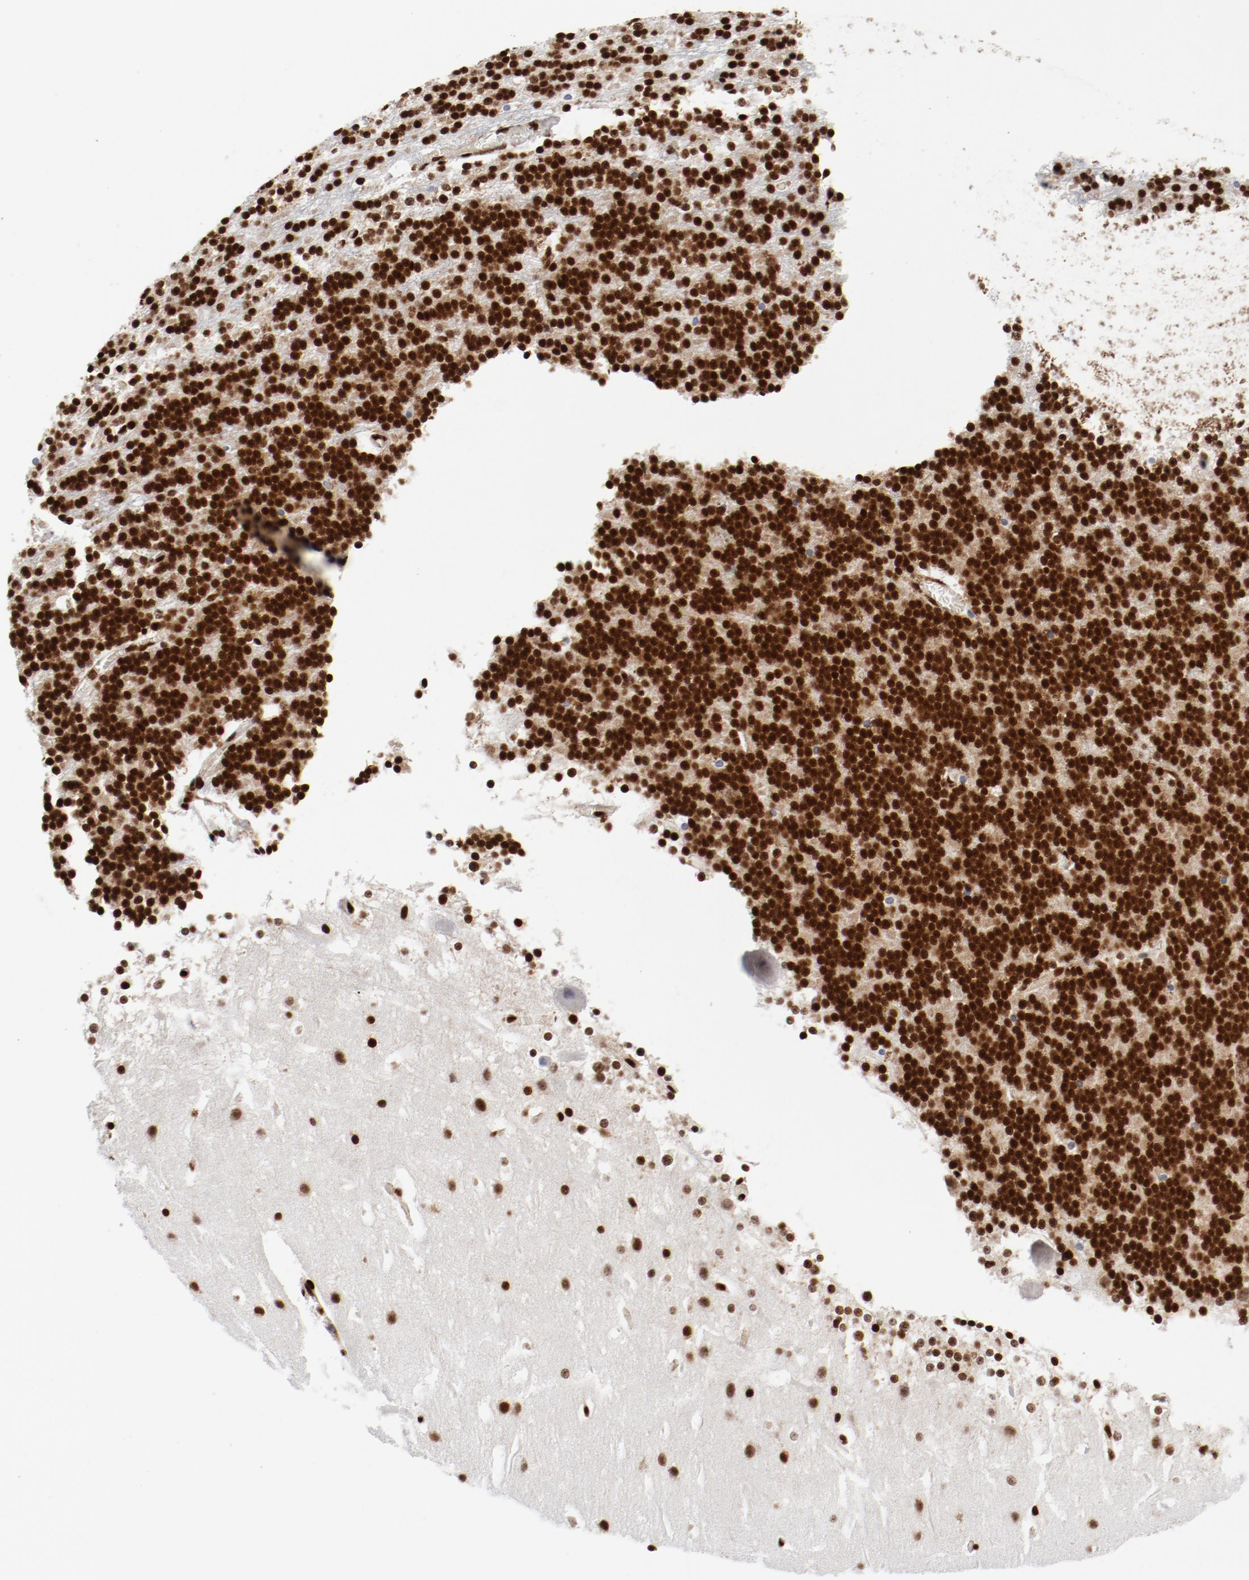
{"staining": {"intensity": "strong", "quantity": ">75%", "location": "nuclear"}, "tissue": "cerebellum", "cell_type": "Cells in granular layer", "image_type": "normal", "snomed": [{"axis": "morphology", "description": "Normal tissue, NOS"}, {"axis": "topography", "description": "Cerebellum"}], "caption": "Protein expression by IHC shows strong nuclear staining in approximately >75% of cells in granular layer in unremarkable cerebellum.", "gene": "NFYB", "patient": {"sex": "female", "age": 19}}